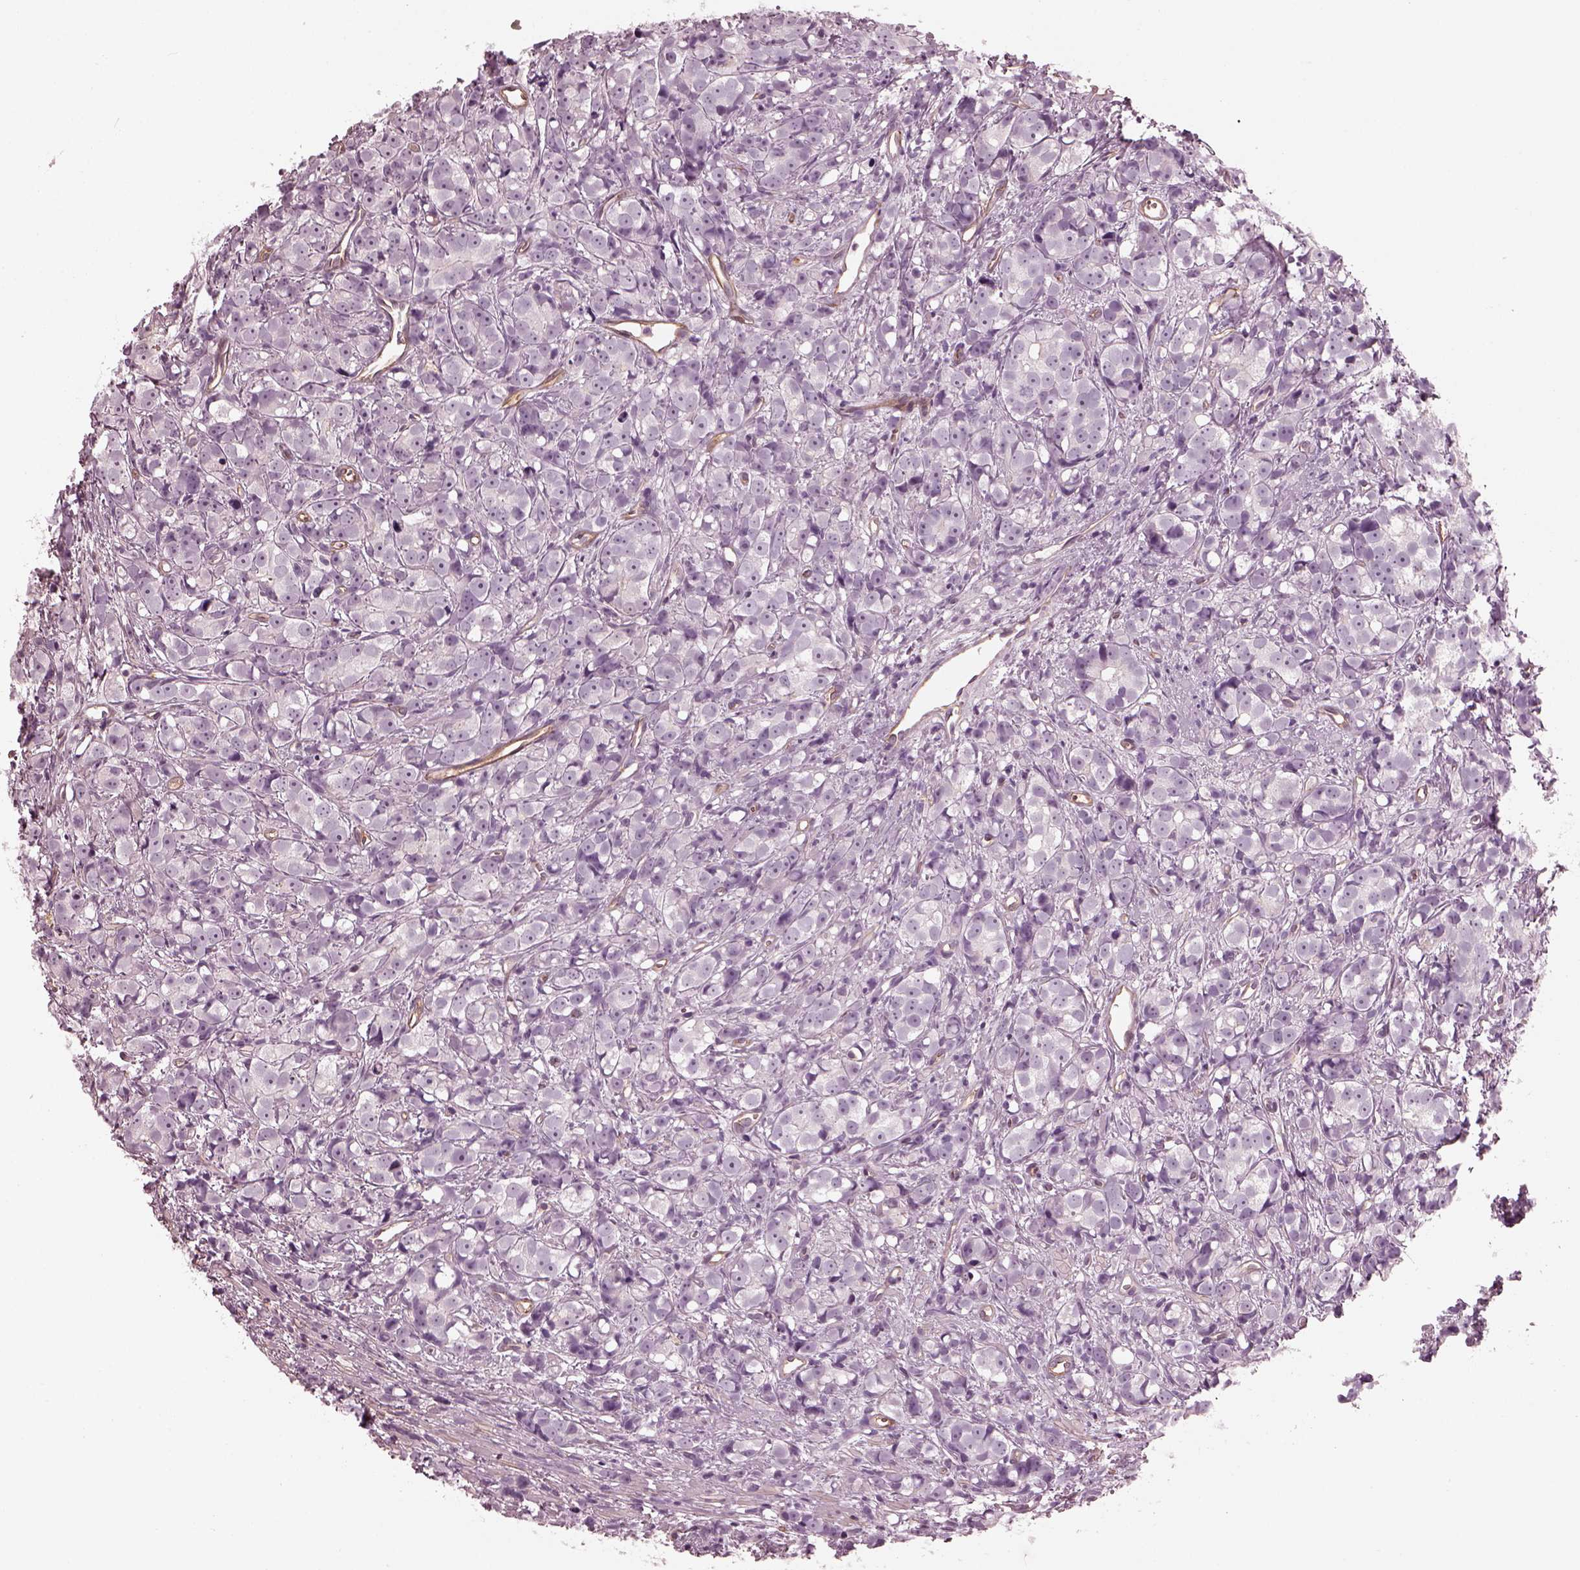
{"staining": {"intensity": "negative", "quantity": "none", "location": "none"}, "tissue": "prostate cancer", "cell_type": "Tumor cells", "image_type": "cancer", "snomed": [{"axis": "morphology", "description": "Adenocarcinoma, High grade"}, {"axis": "topography", "description": "Prostate"}], "caption": "This is an immunohistochemistry photomicrograph of human prostate high-grade adenocarcinoma. There is no positivity in tumor cells.", "gene": "EIF4E1B", "patient": {"sex": "male", "age": 77}}